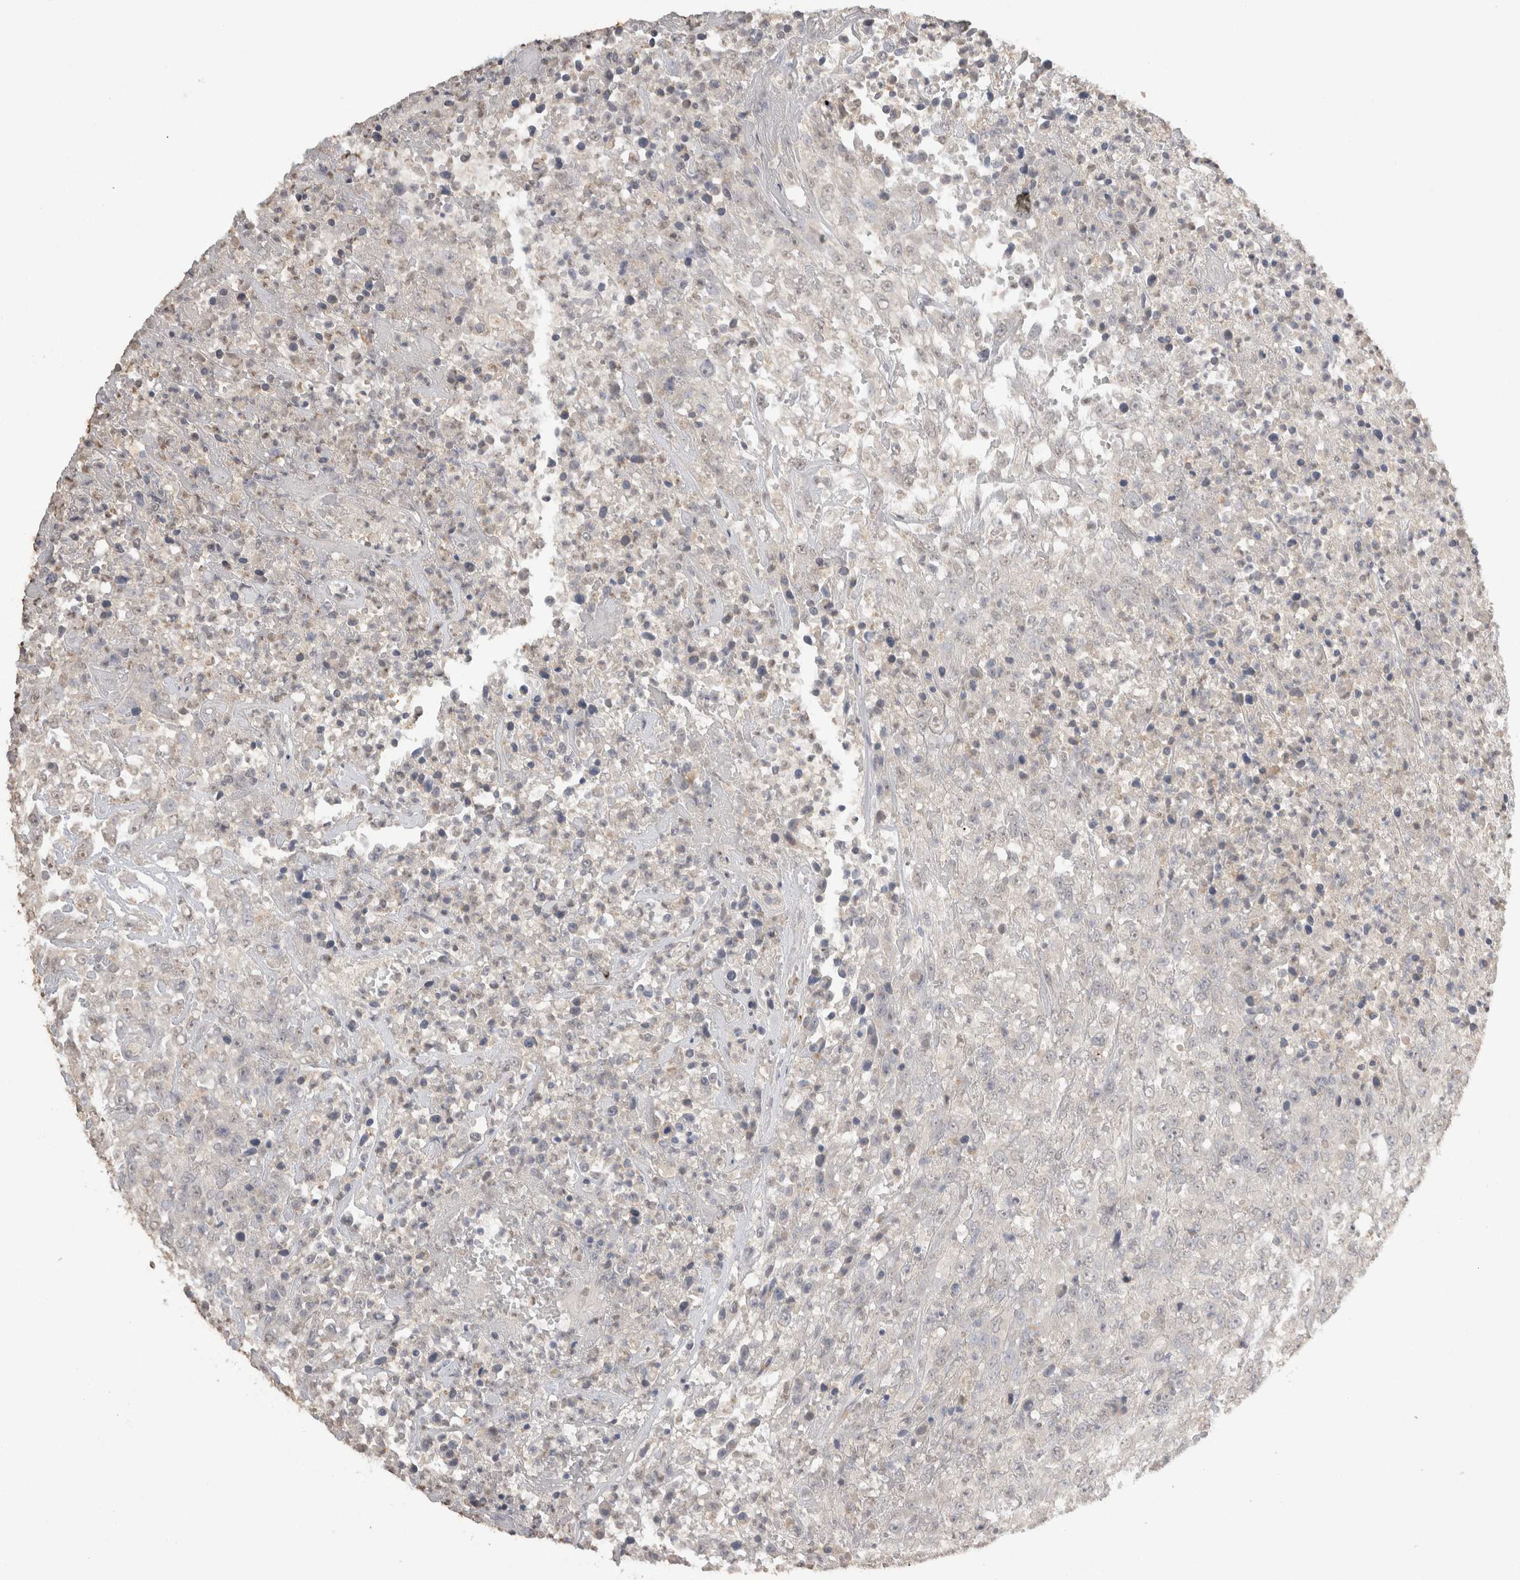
{"staining": {"intensity": "negative", "quantity": "none", "location": "none"}, "tissue": "urothelial cancer", "cell_type": "Tumor cells", "image_type": "cancer", "snomed": [{"axis": "morphology", "description": "Urothelial carcinoma, High grade"}, {"axis": "topography", "description": "Urinary bladder"}], "caption": "An immunohistochemistry (IHC) histopathology image of high-grade urothelial carcinoma is shown. There is no staining in tumor cells of high-grade urothelial carcinoma.", "gene": "NAALADL2", "patient": {"sex": "male", "age": 46}}